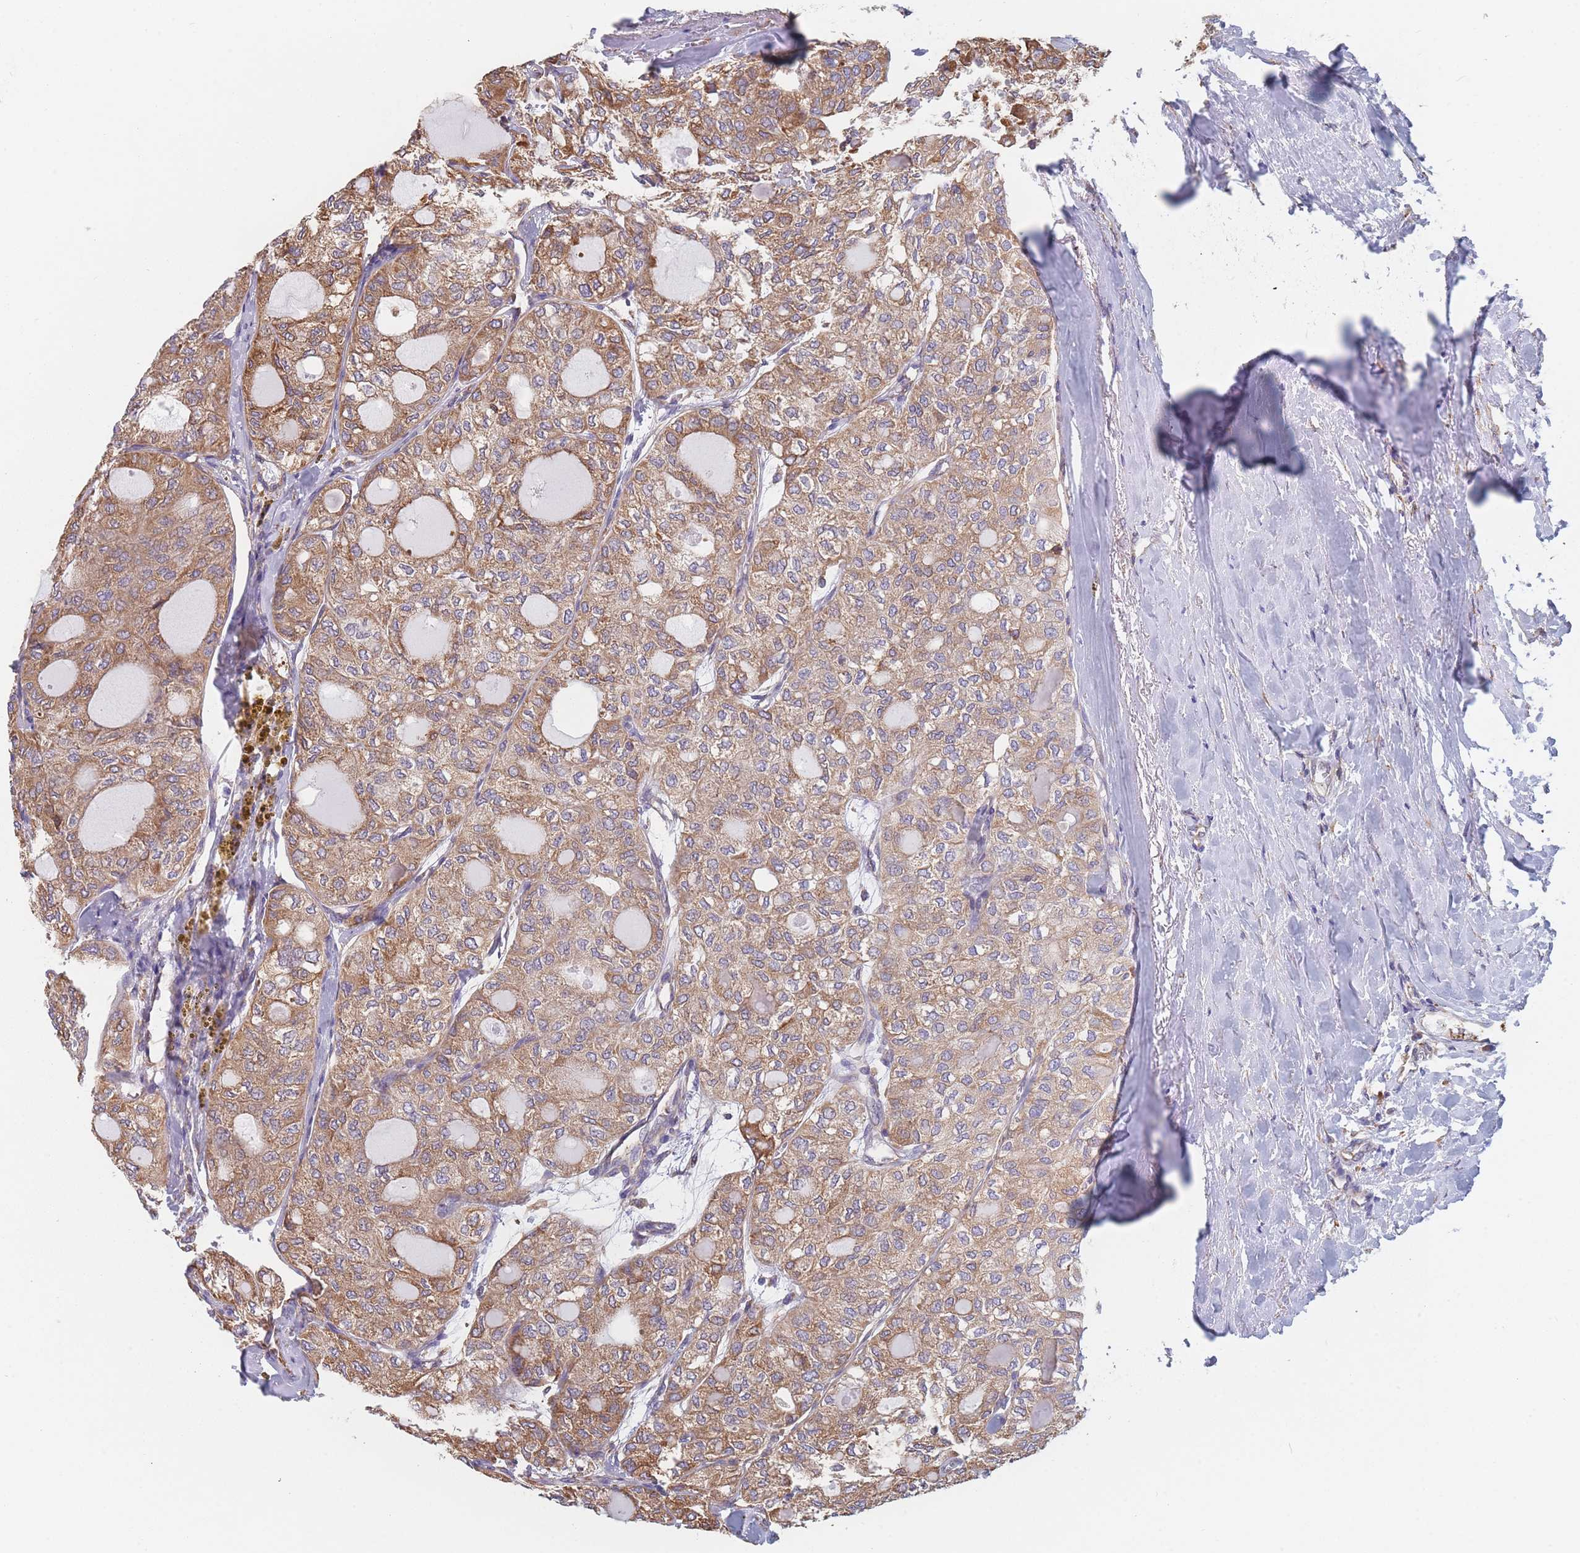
{"staining": {"intensity": "moderate", "quantity": ">75%", "location": "cytoplasmic/membranous"}, "tissue": "thyroid cancer", "cell_type": "Tumor cells", "image_type": "cancer", "snomed": [{"axis": "morphology", "description": "Follicular adenoma carcinoma, NOS"}, {"axis": "topography", "description": "Thyroid gland"}], "caption": "Immunohistochemical staining of human thyroid cancer reveals medium levels of moderate cytoplasmic/membranous protein staining in about >75% of tumor cells. The staining was performed using DAB, with brown indicating positive protein expression. Nuclei are stained blue with hematoxylin.", "gene": "OR7C2", "patient": {"sex": "male", "age": 75}}